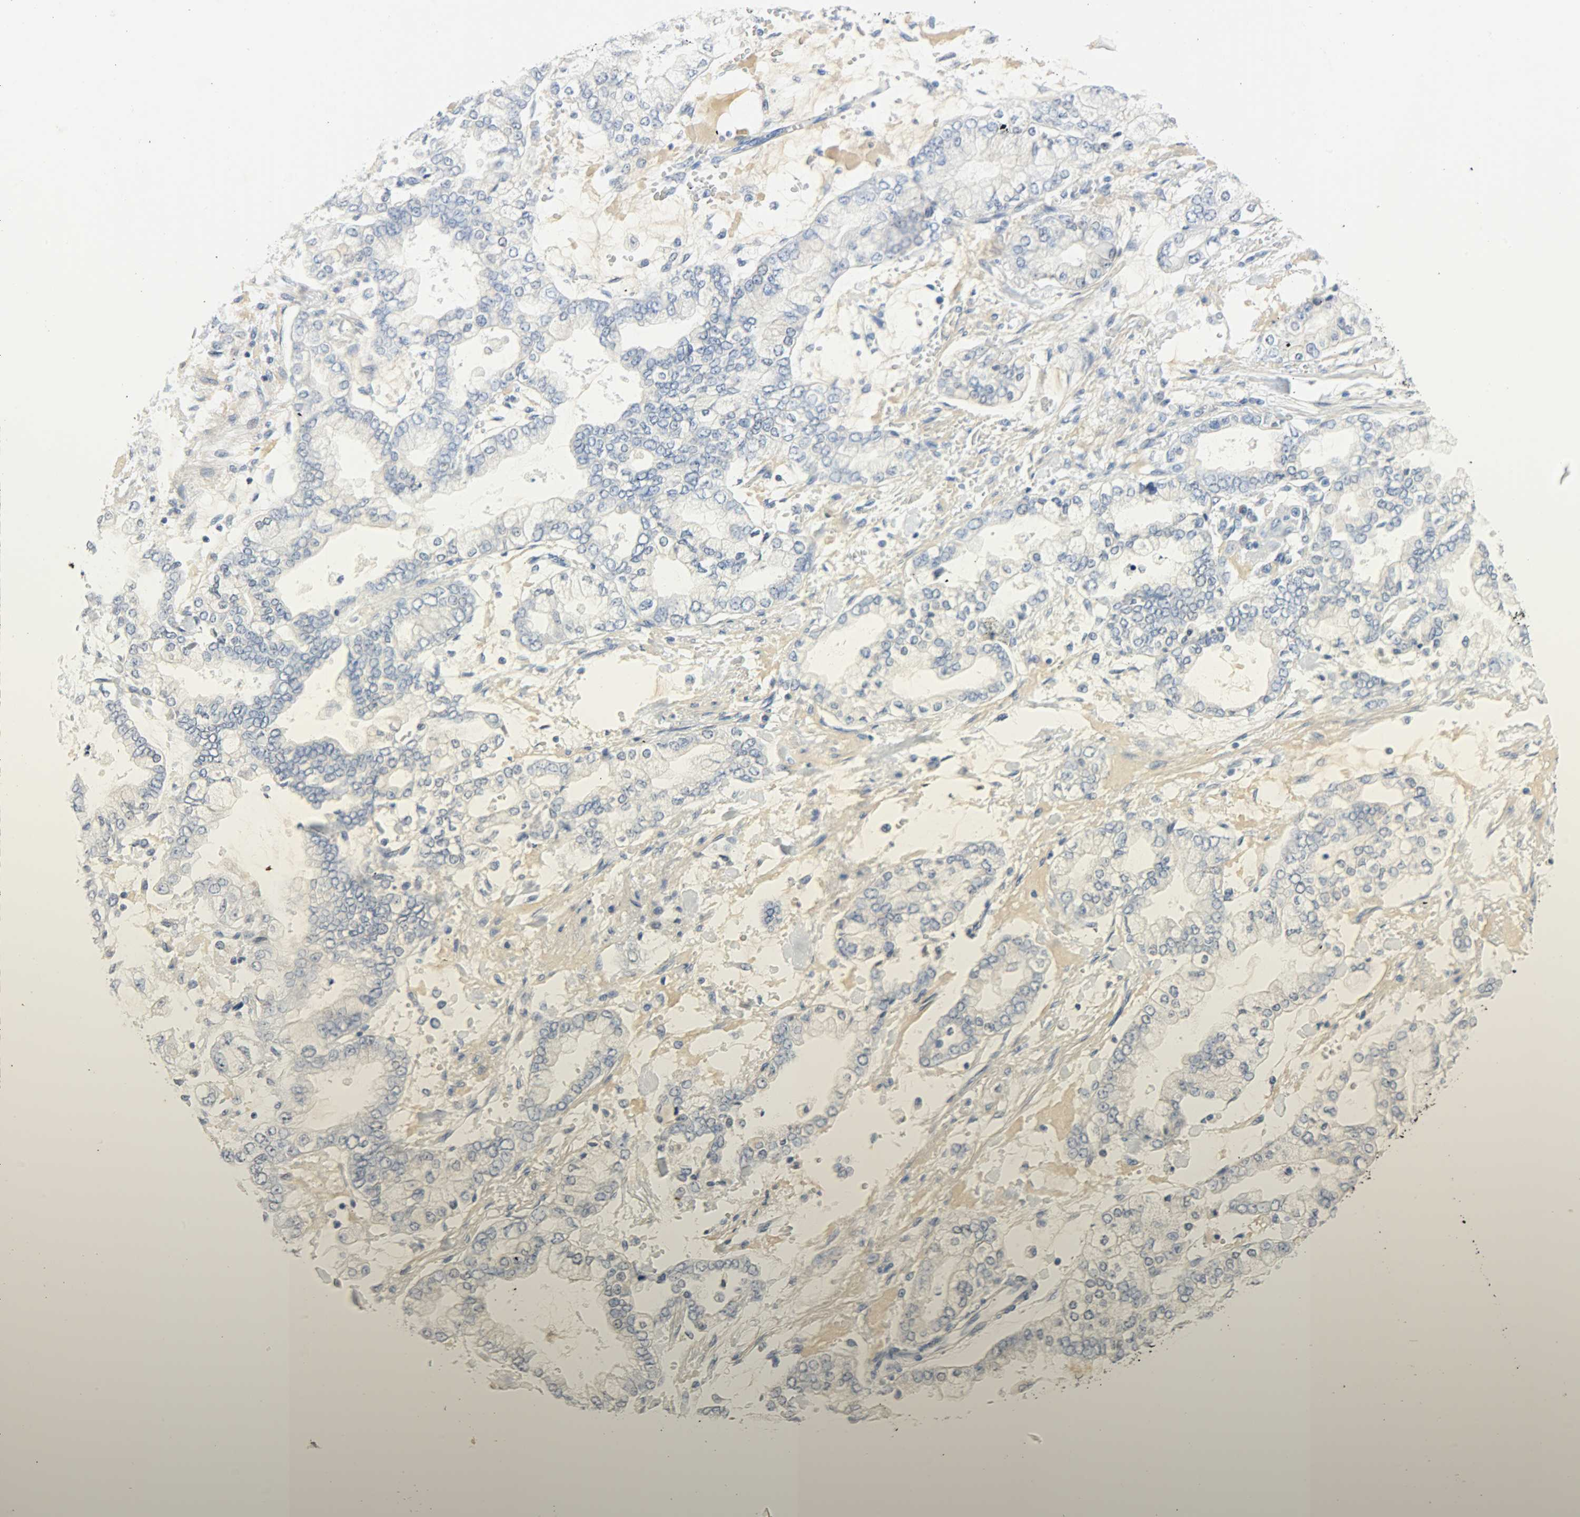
{"staining": {"intensity": "negative", "quantity": "none", "location": "none"}, "tissue": "stomach cancer", "cell_type": "Tumor cells", "image_type": "cancer", "snomed": [{"axis": "morphology", "description": "Normal tissue, NOS"}, {"axis": "morphology", "description": "Adenocarcinoma, NOS"}, {"axis": "topography", "description": "Stomach, upper"}, {"axis": "topography", "description": "Stomach"}], "caption": "Immunohistochemistry micrograph of neoplastic tissue: stomach adenocarcinoma stained with DAB demonstrates no significant protein positivity in tumor cells.", "gene": "CRP", "patient": {"sex": "male", "age": 76}}